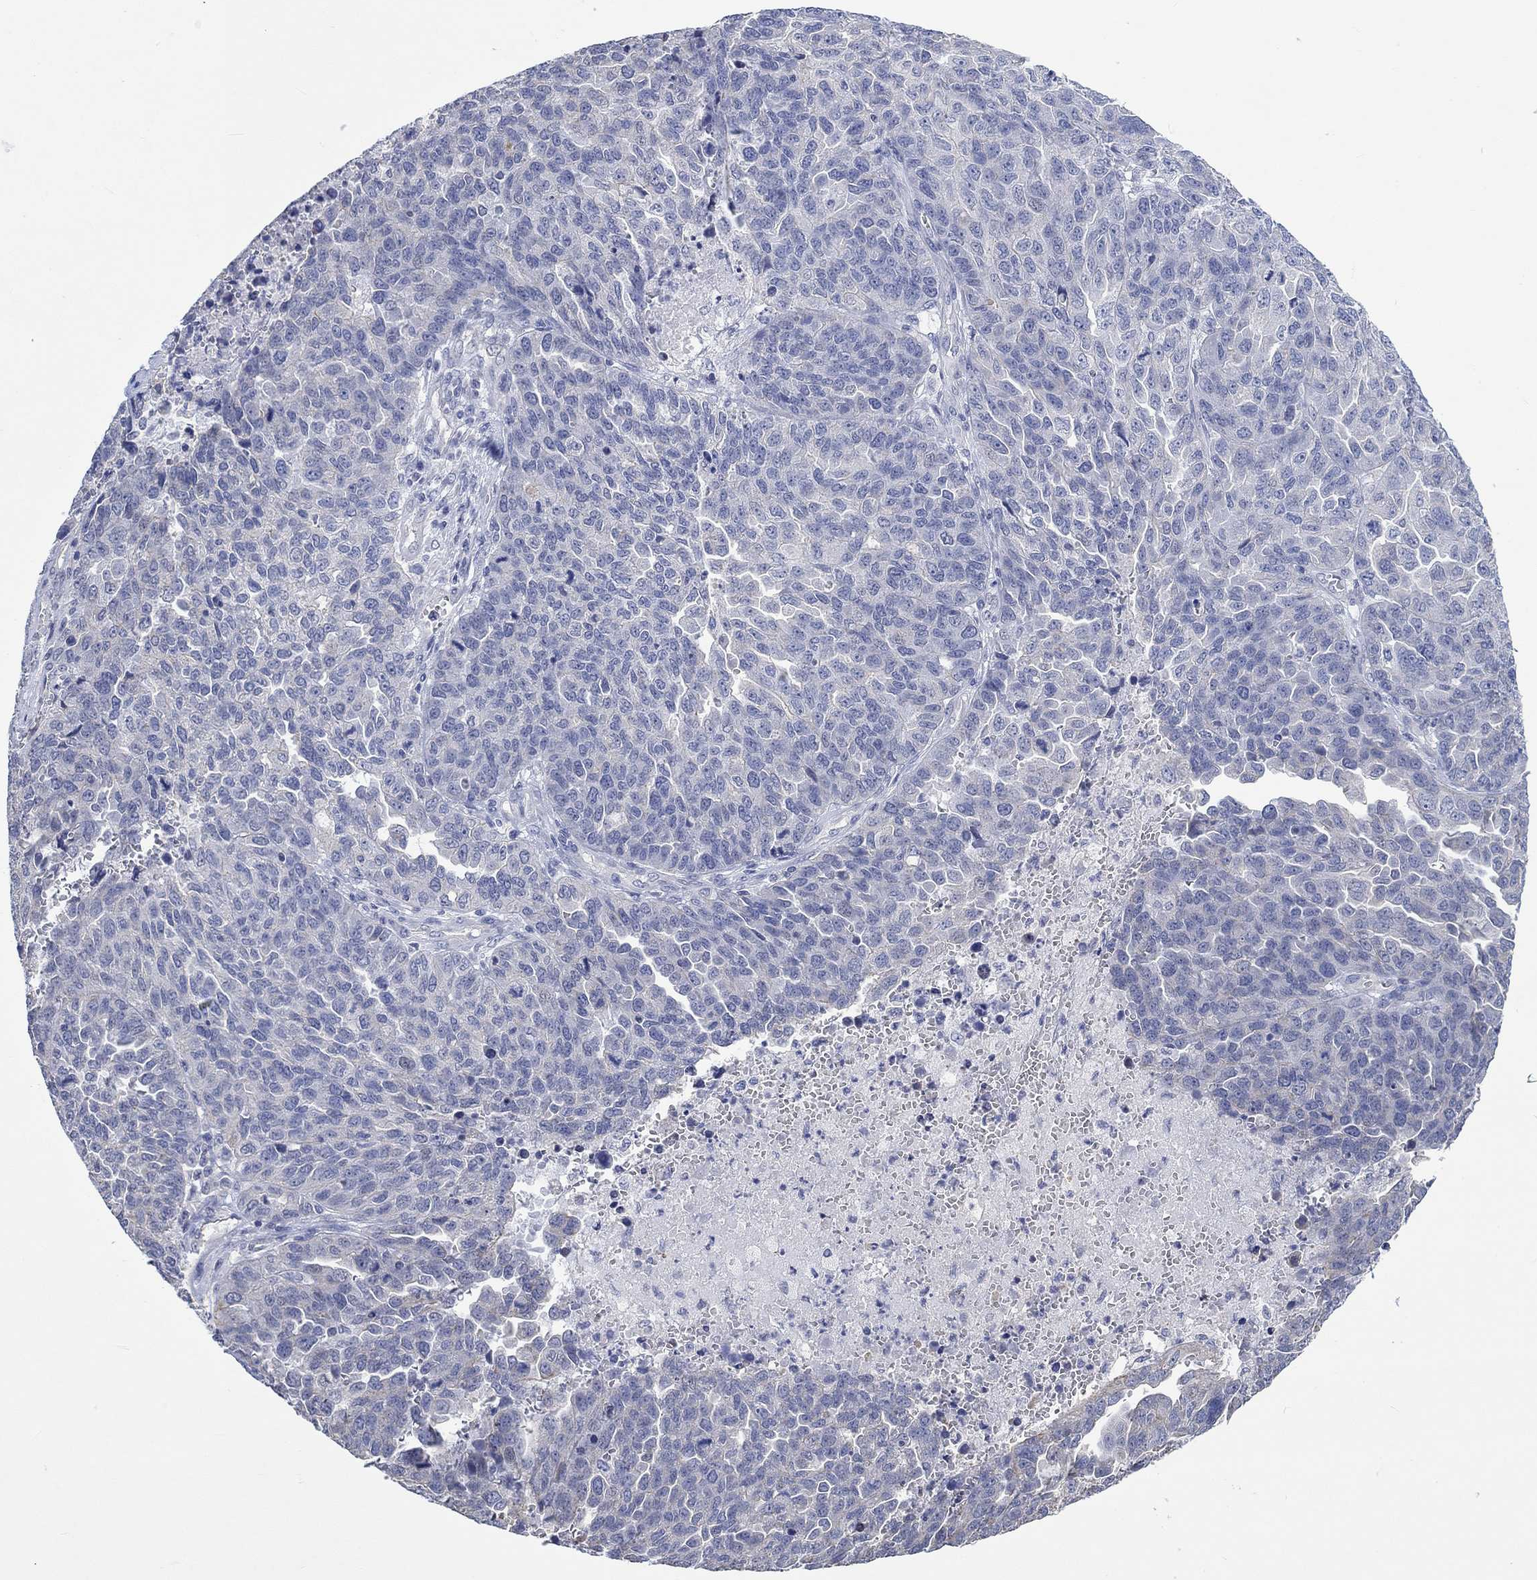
{"staining": {"intensity": "weak", "quantity": "<25%", "location": "cytoplasmic/membranous"}, "tissue": "ovarian cancer", "cell_type": "Tumor cells", "image_type": "cancer", "snomed": [{"axis": "morphology", "description": "Cystadenocarcinoma, serous, NOS"}, {"axis": "topography", "description": "Ovary"}], "caption": "Ovarian cancer (serous cystadenocarcinoma) stained for a protein using IHC shows no staining tumor cells.", "gene": "AGRP", "patient": {"sex": "female", "age": 87}}